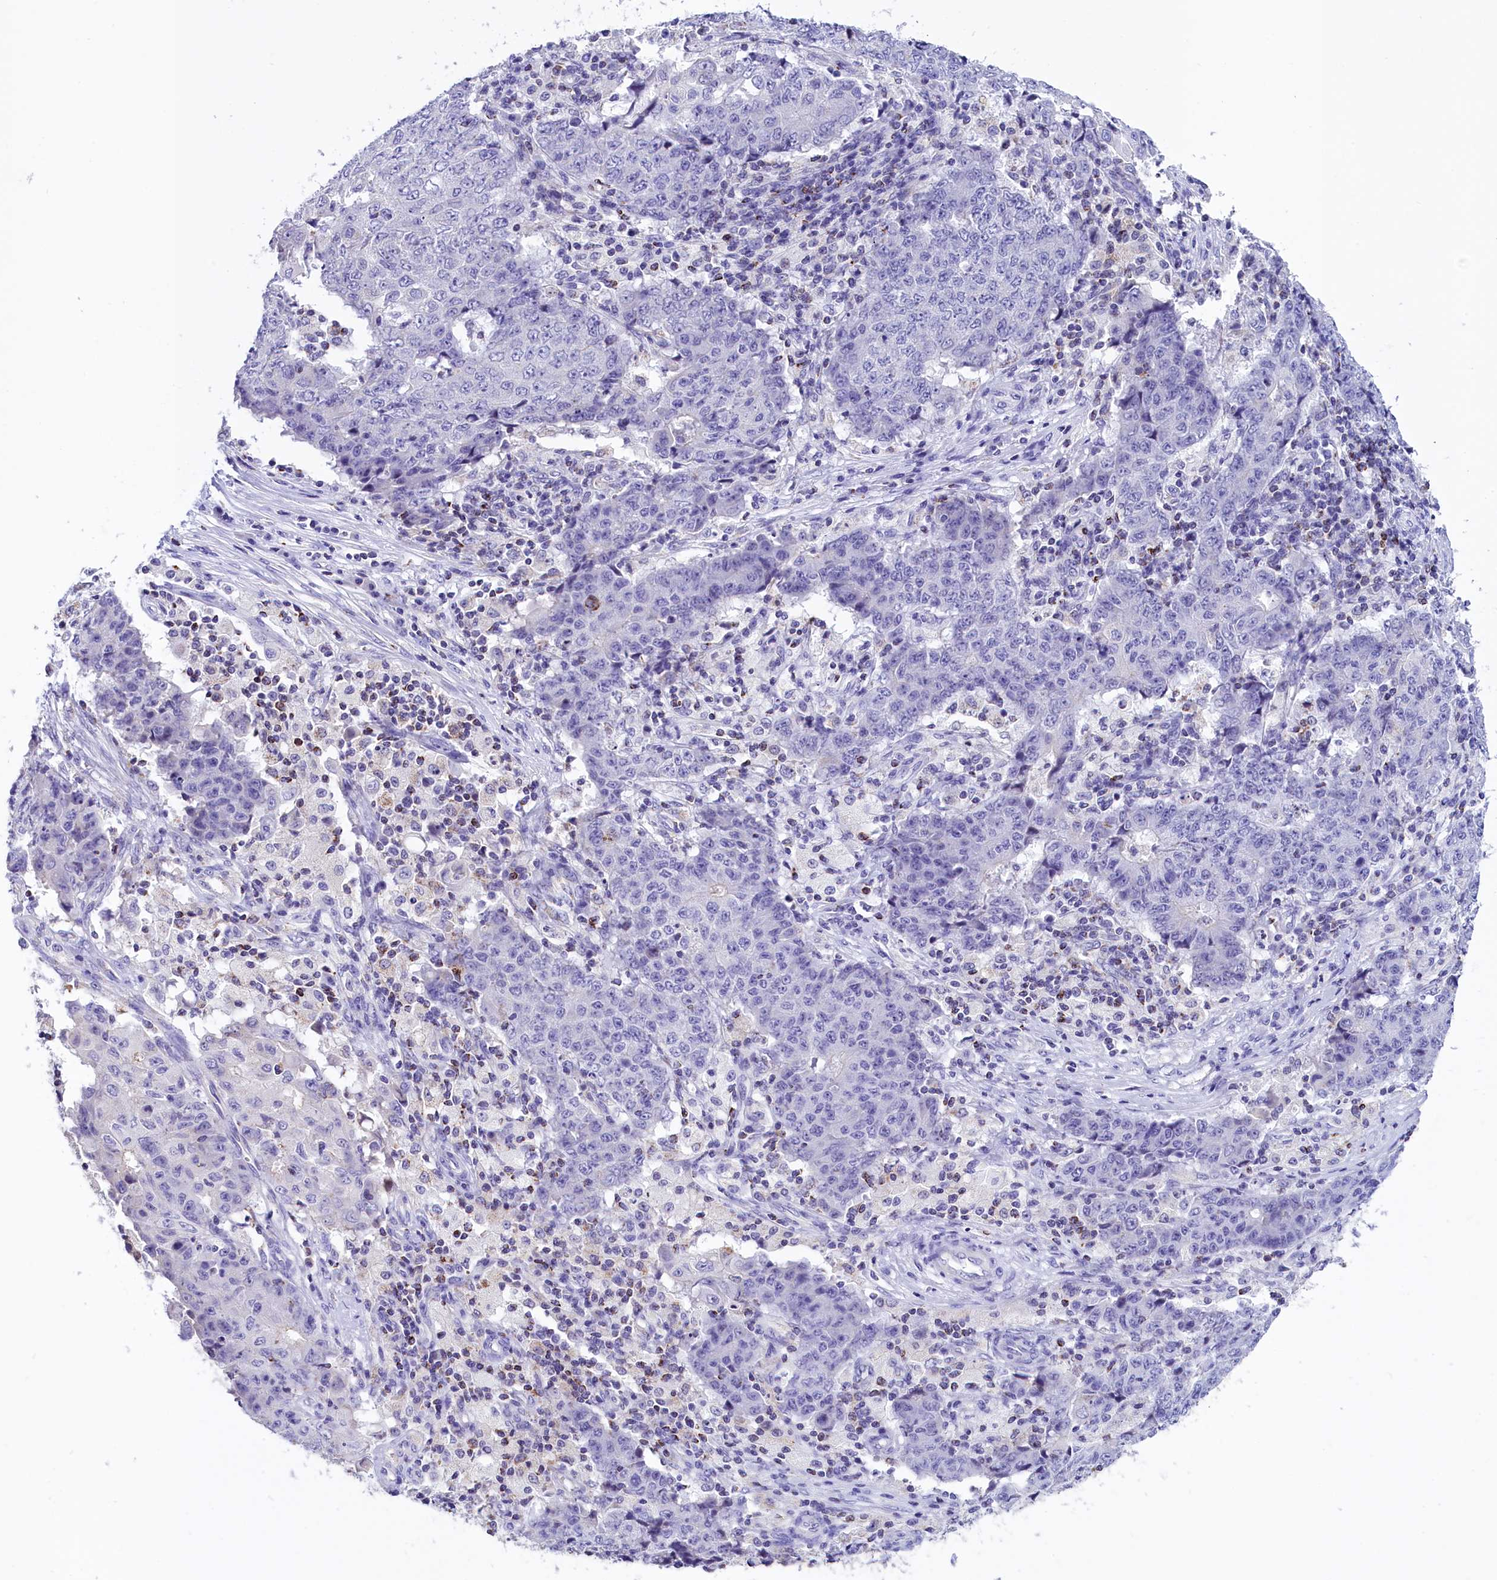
{"staining": {"intensity": "negative", "quantity": "none", "location": "none"}, "tissue": "ovarian cancer", "cell_type": "Tumor cells", "image_type": "cancer", "snomed": [{"axis": "morphology", "description": "Carcinoma, endometroid"}, {"axis": "topography", "description": "Ovary"}], "caption": "Tumor cells are negative for protein expression in human ovarian endometroid carcinoma.", "gene": "ABAT", "patient": {"sex": "female", "age": 42}}